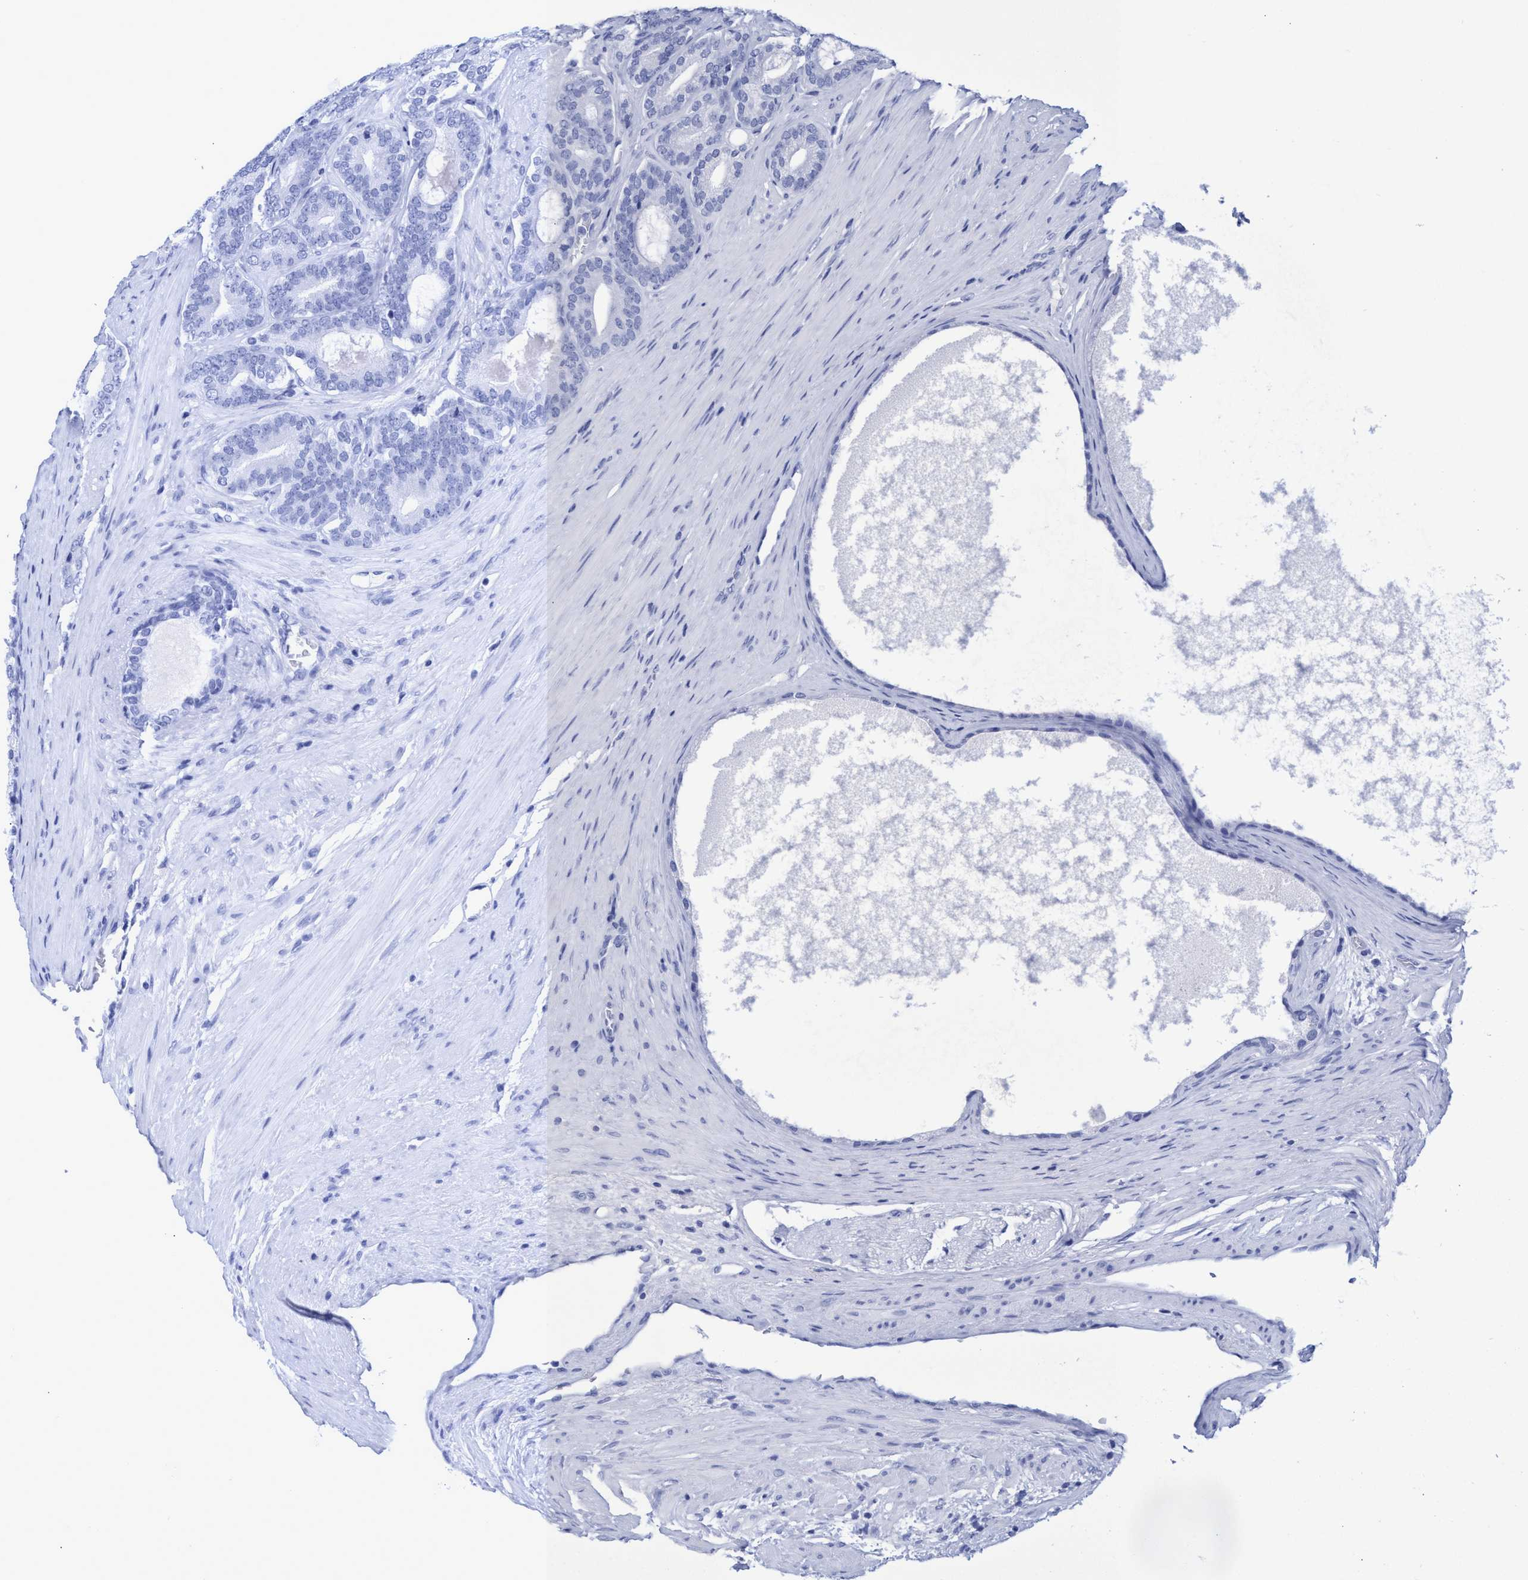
{"staining": {"intensity": "negative", "quantity": "none", "location": "none"}, "tissue": "prostate cancer", "cell_type": "Tumor cells", "image_type": "cancer", "snomed": [{"axis": "morphology", "description": "Adenocarcinoma, High grade"}, {"axis": "topography", "description": "Prostate"}], "caption": "Protein analysis of prostate cancer (high-grade adenocarcinoma) exhibits no significant staining in tumor cells.", "gene": "INSL6", "patient": {"sex": "male", "age": 60}}